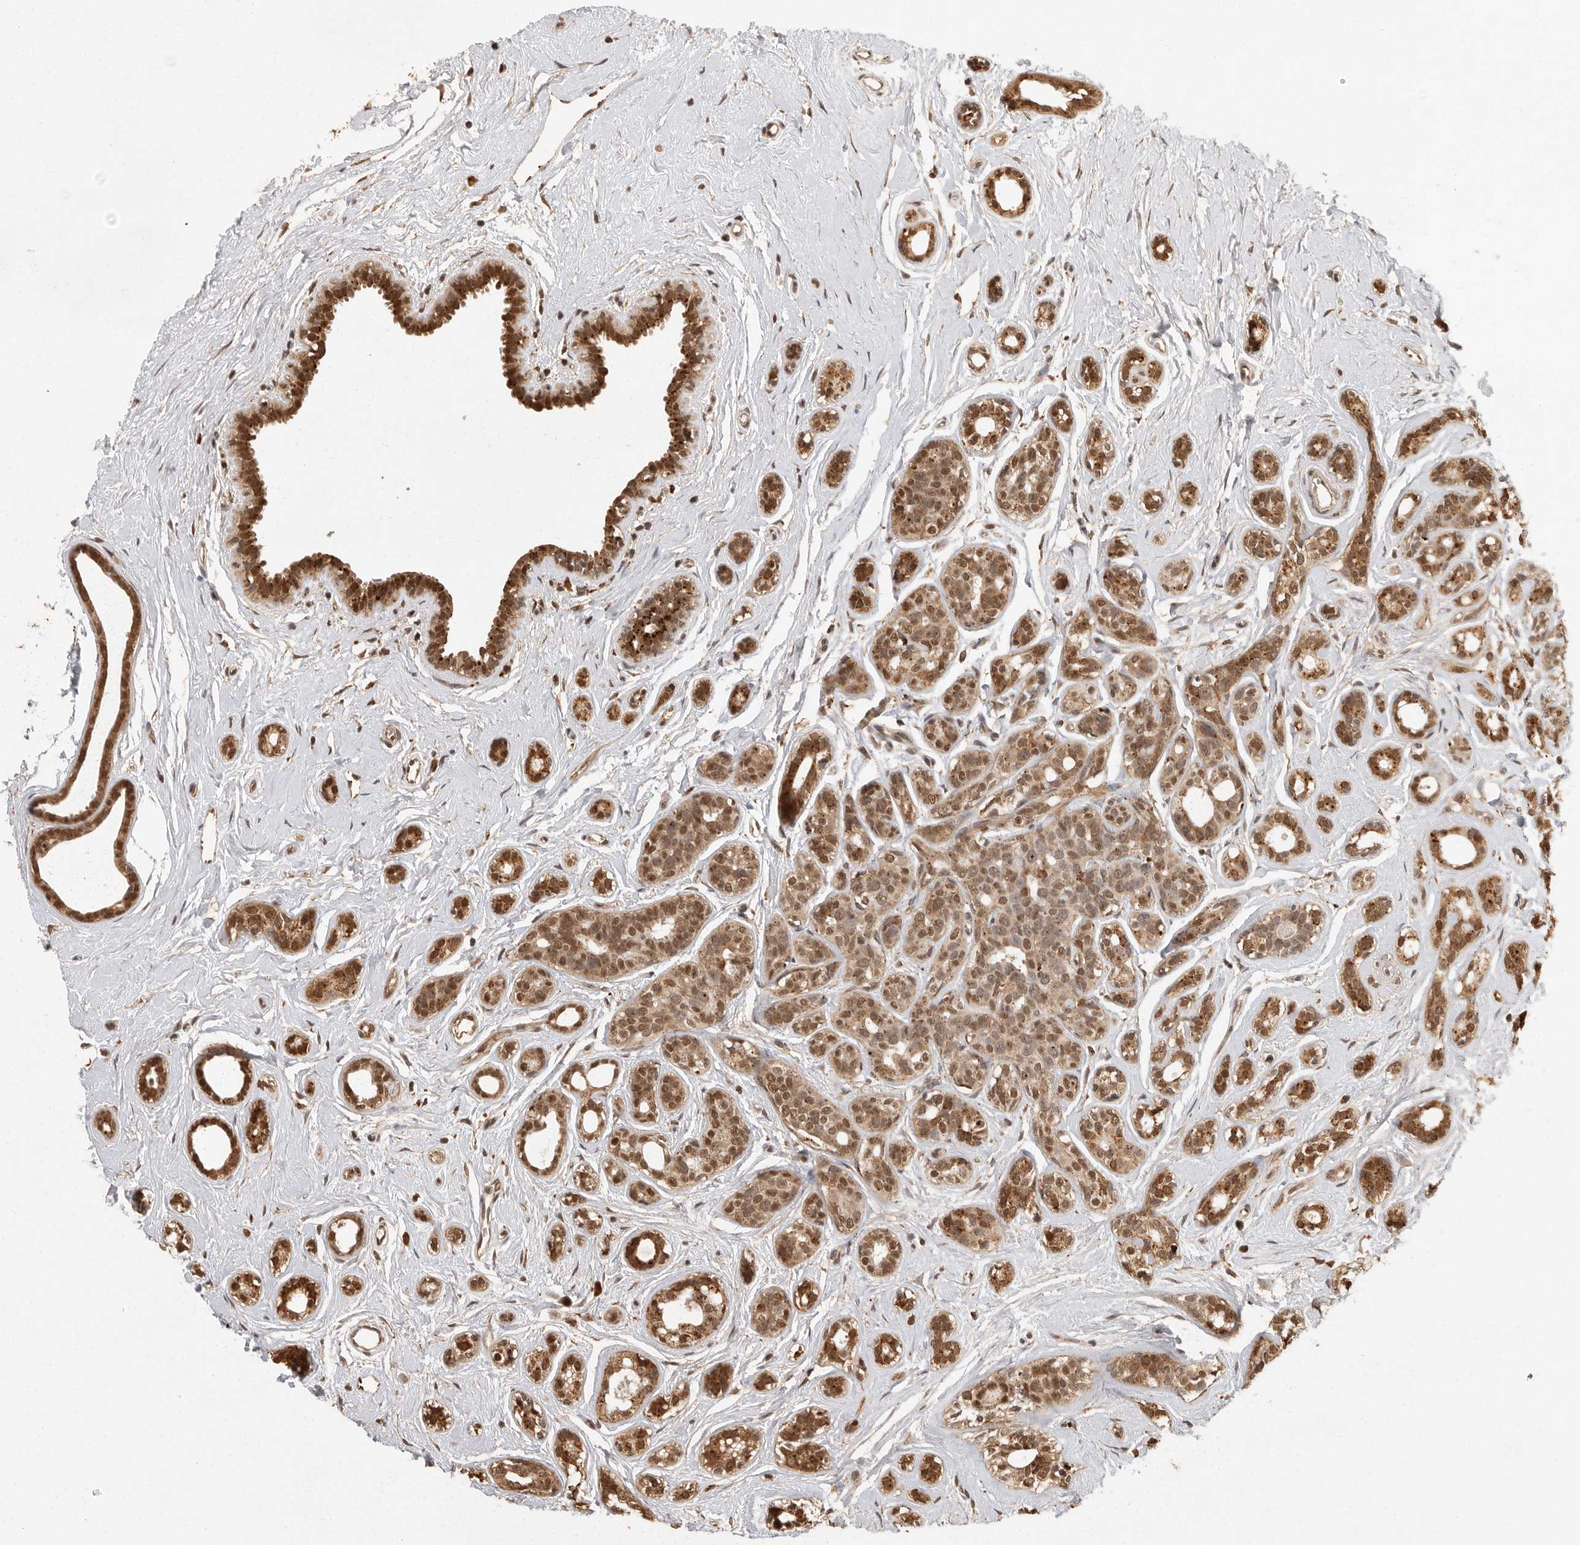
{"staining": {"intensity": "moderate", "quantity": ">75%", "location": "cytoplasmic/membranous,nuclear"}, "tissue": "breast cancer", "cell_type": "Tumor cells", "image_type": "cancer", "snomed": [{"axis": "morphology", "description": "Duct carcinoma"}, {"axis": "topography", "description": "Breast"}], "caption": "High-magnification brightfield microscopy of intraductal carcinoma (breast) stained with DAB (brown) and counterstained with hematoxylin (blue). tumor cells exhibit moderate cytoplasmic/membranous and nuclear positivity is appreciated in approximately>75% of cells.", "gene": "ZNF83", "patient": {"sex": "female", "age": 55}}